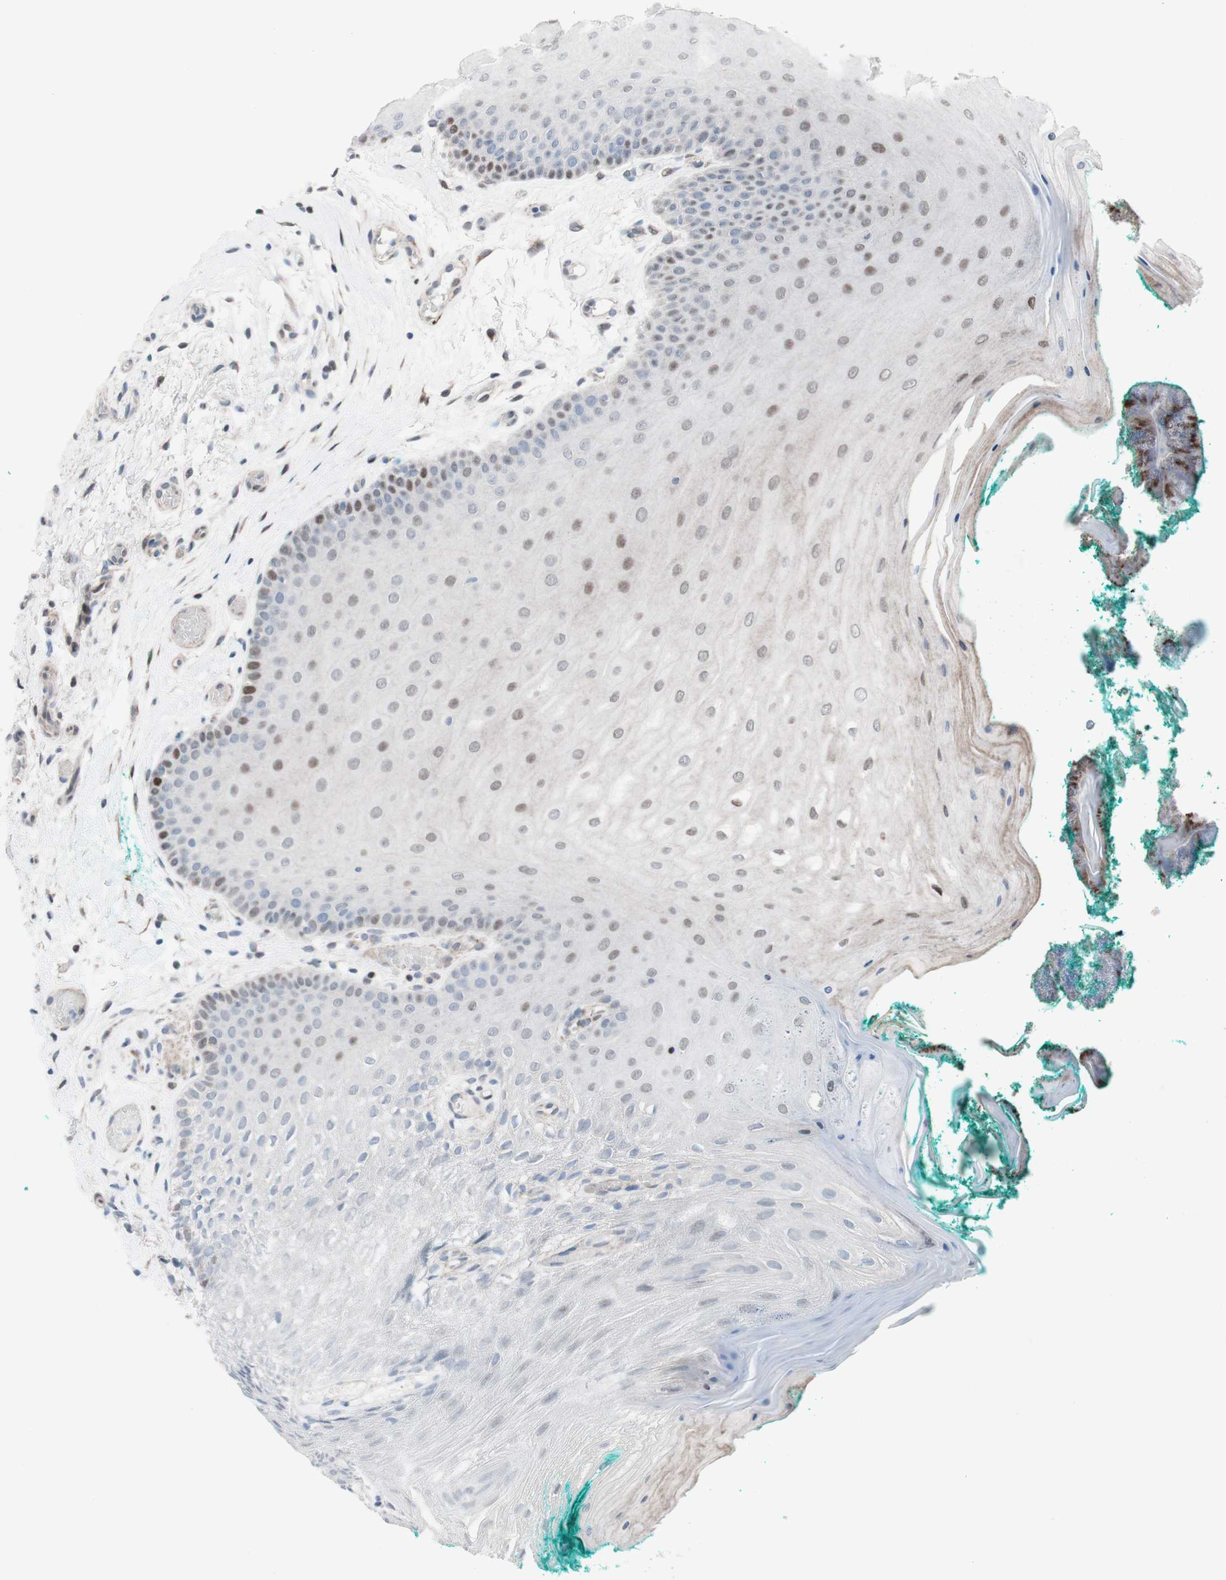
{"staining": {"intensity": "moderate", "quantity": "<25%", "location": "nuclear"}, "tissue": "oral mucosa", "cell_type": "Squamous epithelial cells", "image_type": "normal", "snomed": [{"axis": "morphology", "description": "Normal tissue, NOS"}, {"axis": "topography", "description": "Skeletal muscle"}, {"axis": "topography", "description": "Oral tissue"}], "caption": "Squamous epithelial cells demonstrate low levels of moderate nuclear staining in approximately <25% of cells in benign human oral mucosa.", "gene": "PHTF2", "patient": {"sex": "male", "age": 58}}